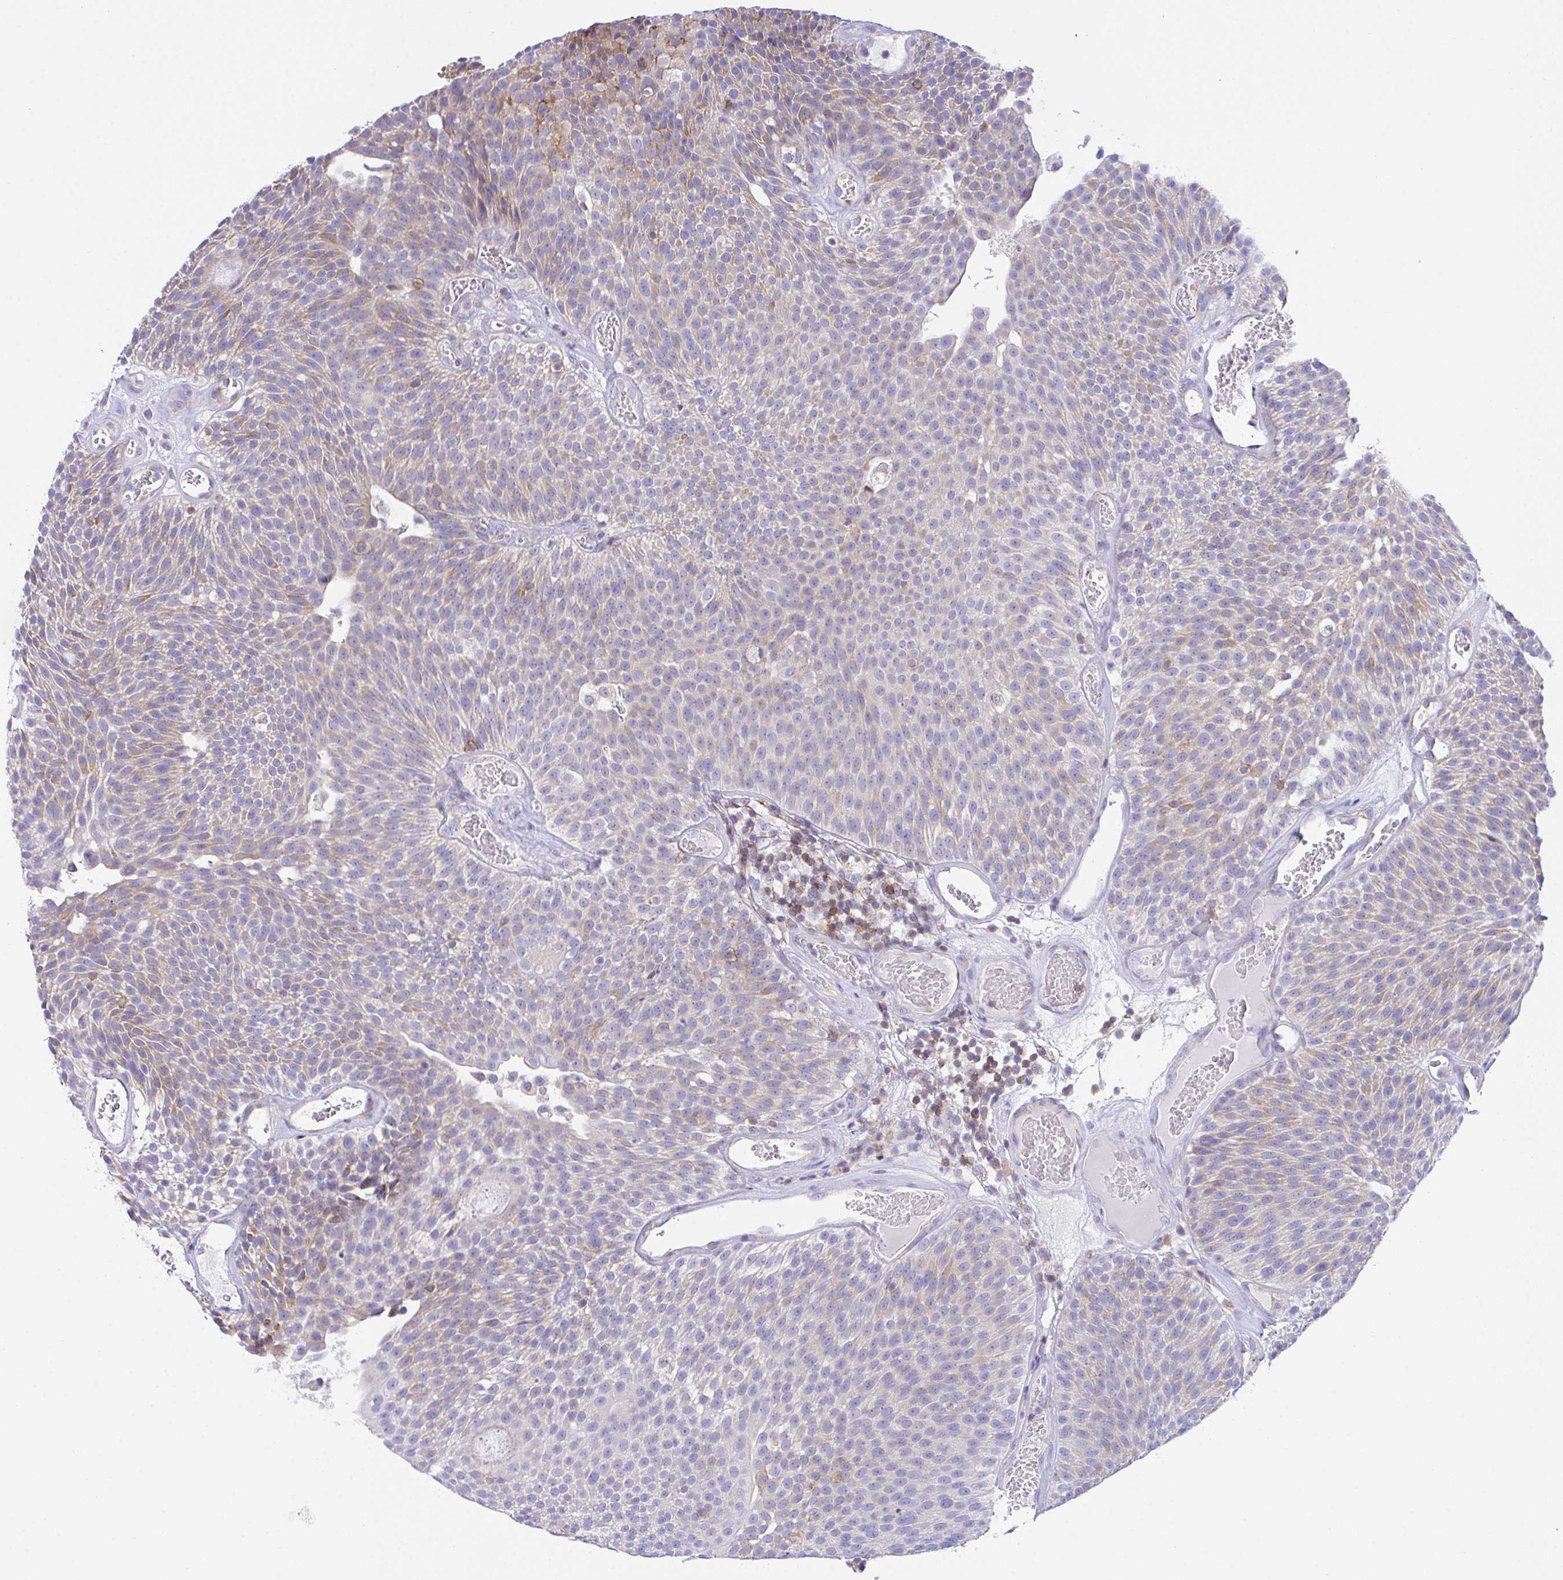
{"staining": {"intensity": "moderate", "quantity": "<25%", "location": "cytoplasmic/membranous"}, "tissue": "urothelial cancer", "cell_type": "Tumor cells", "image_type": "cancer", "snomed": [{"axis": "morphology", "description": "Urothelial carcinoma, Low grade"}, {"axis": "topography", "description": "Urinary bladder"}], "caption": "Low-grade urothelial carcinoma was stained to show a protein in brown. There is low levels of moderate cytoplasmic/membranous expression in about <25% of tumor cells.", "gene": "MIA3", "patient": {"sex": "female", "age": 79}}